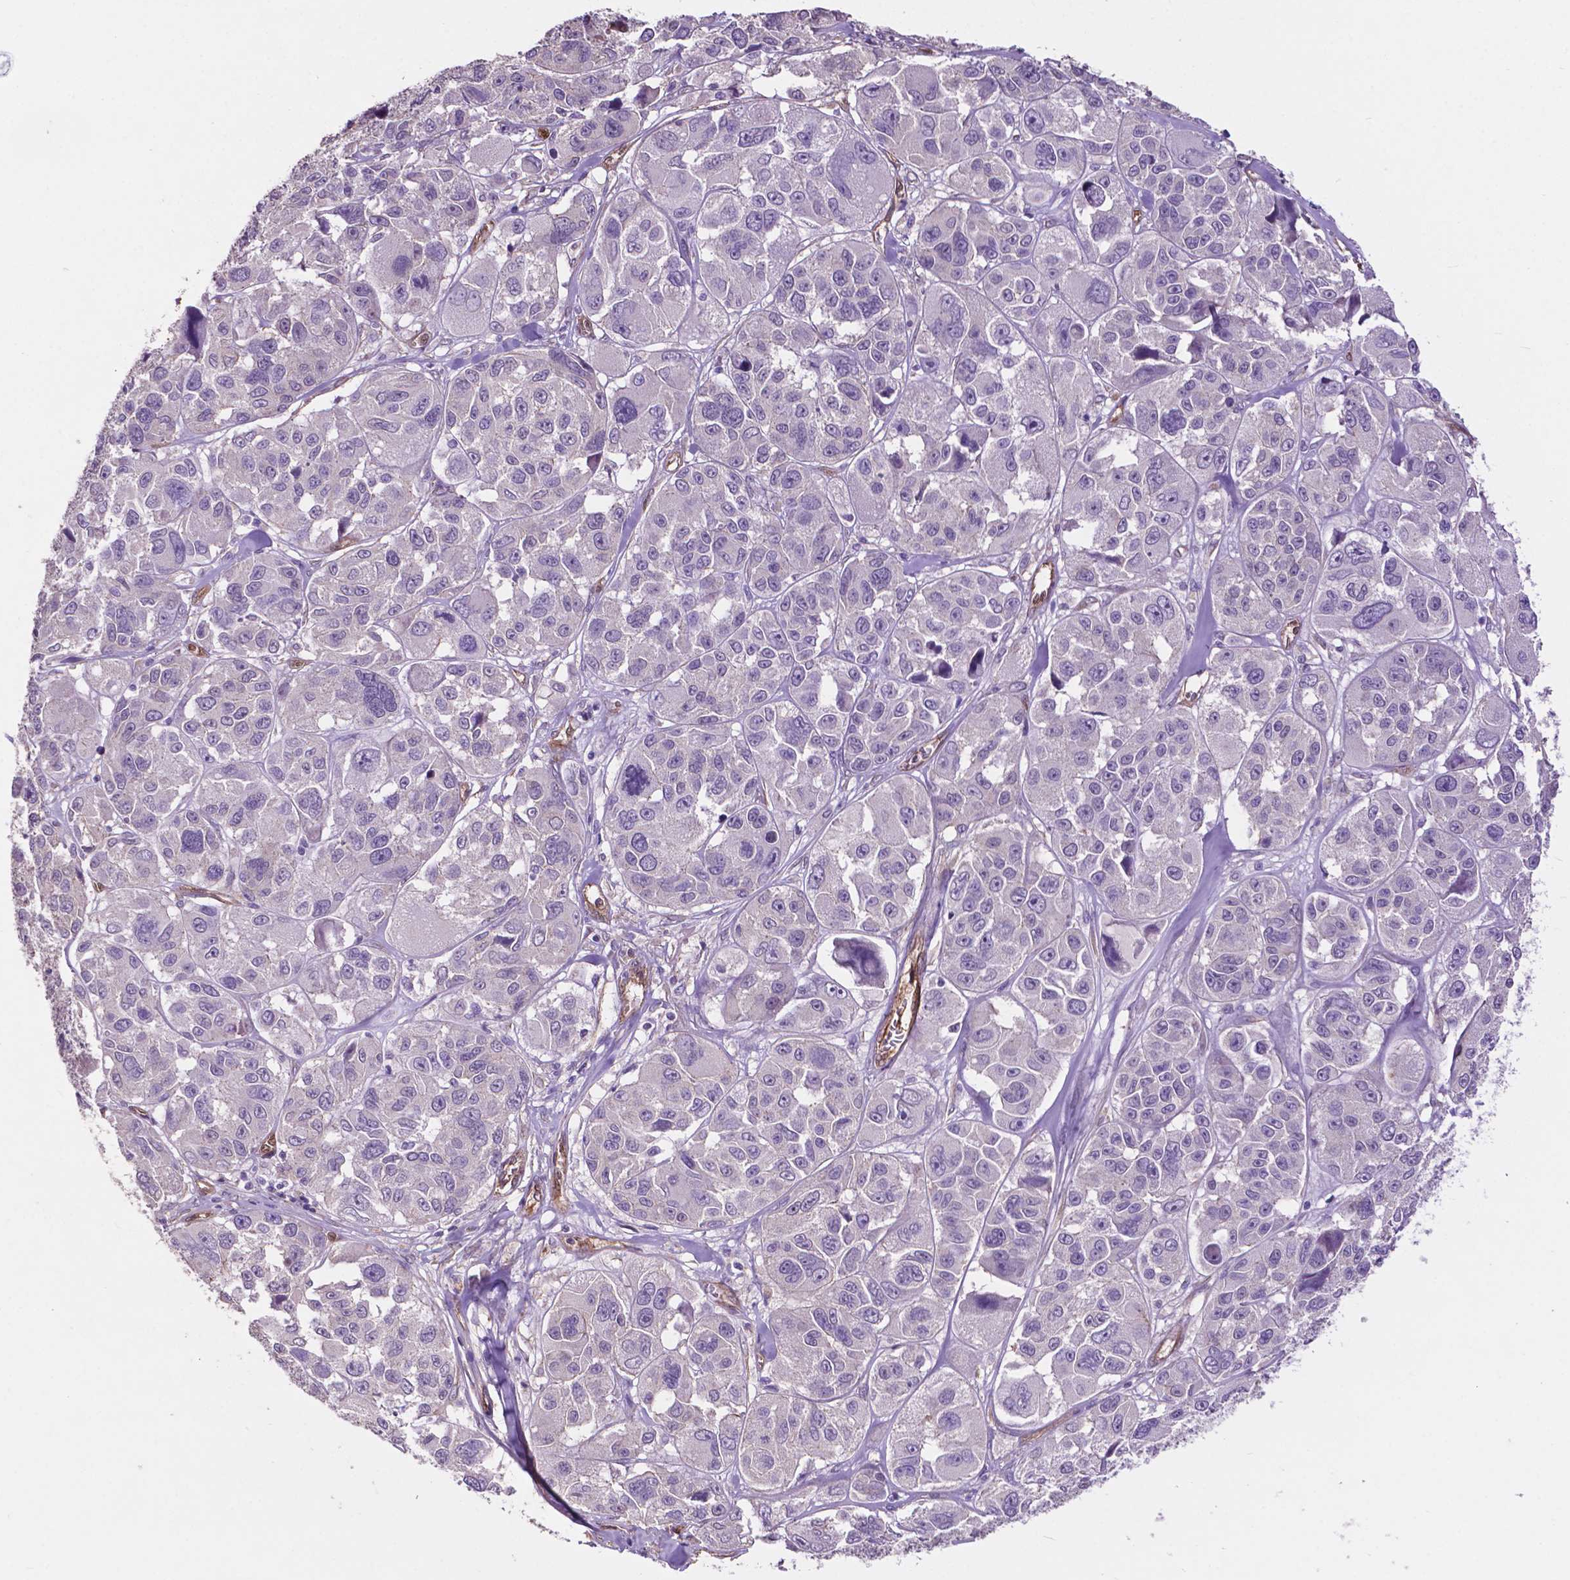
{"staining": {"intensity": "negative", "quantity": "none", "location": "none"}, "tissue": "melanoma", "cell_type": "Tumor cells", "image_type": "cancer", "snomed": [{"axis": "morphology", "description": "Malignant melanoma, NOS"}, {"axis": "topography", "description": "Skin"}], "caption": "Immunohistochemistry (IHC) of human malignant melanoma reveals no staining in tumor cells. Brightfield microscopy of IHC stained with DAB (brown) and hematoxylin (blue), captured at high magnification.", "gene": "PDLIM1", "patient": {"sex": "female", "age": 66}}